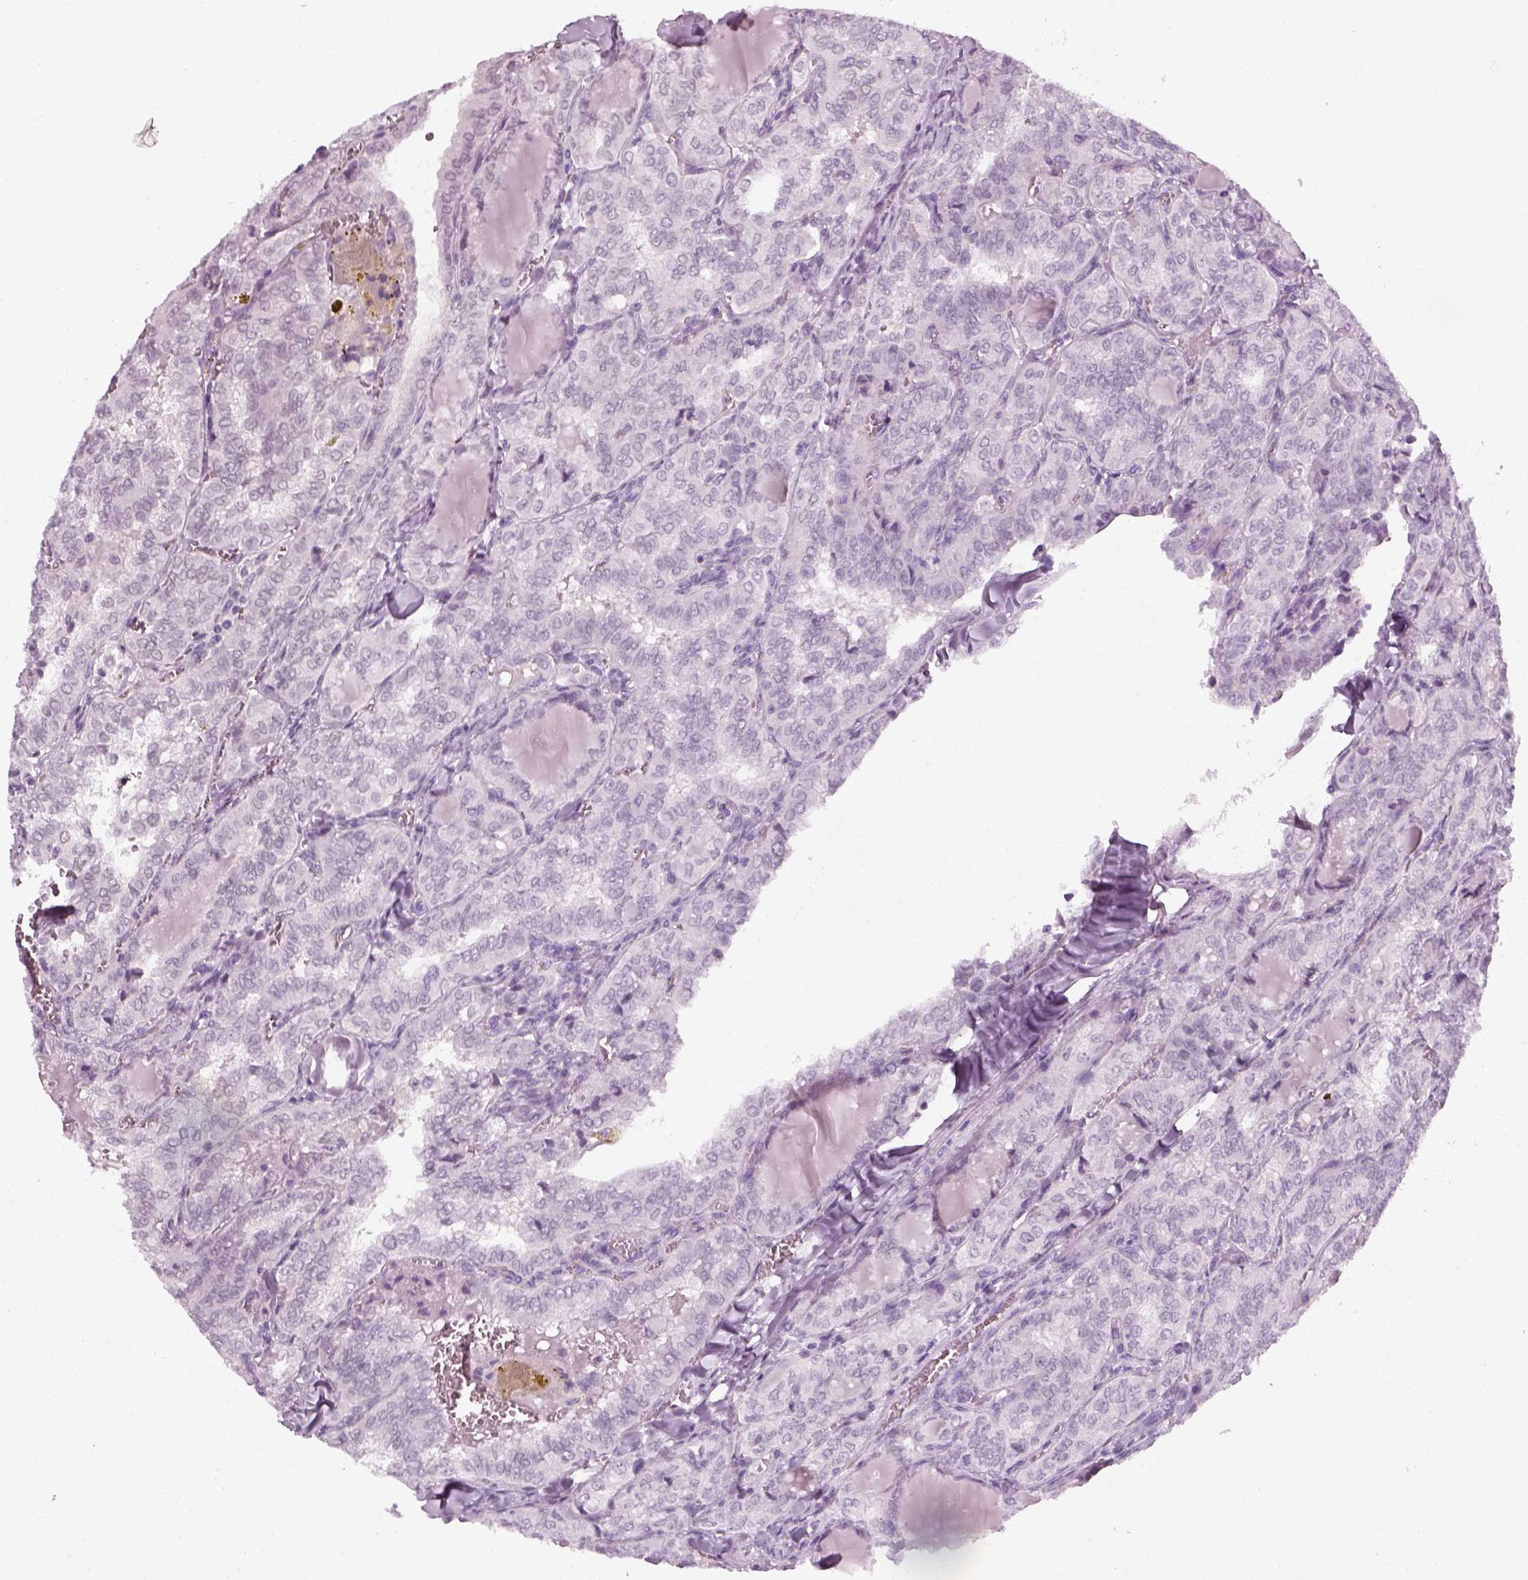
{"staining": {"intensity": "negative", "quantity": "none", "location": "none"}, "tissue": "thyroid cancer", "cell_type": "Tumor cells", "image_type": "cancer", "snomed": [{"axis": "morphology", "description": "Papillary adenocarcinoma, NOS"}, {"axis": "topography", "description": "Thyroid gland"}], "caption": "Tumor cells show no significant expression in thyroid cancer.", "gene": "KRT75", "patient": {"sex": "female", "age": 41}}